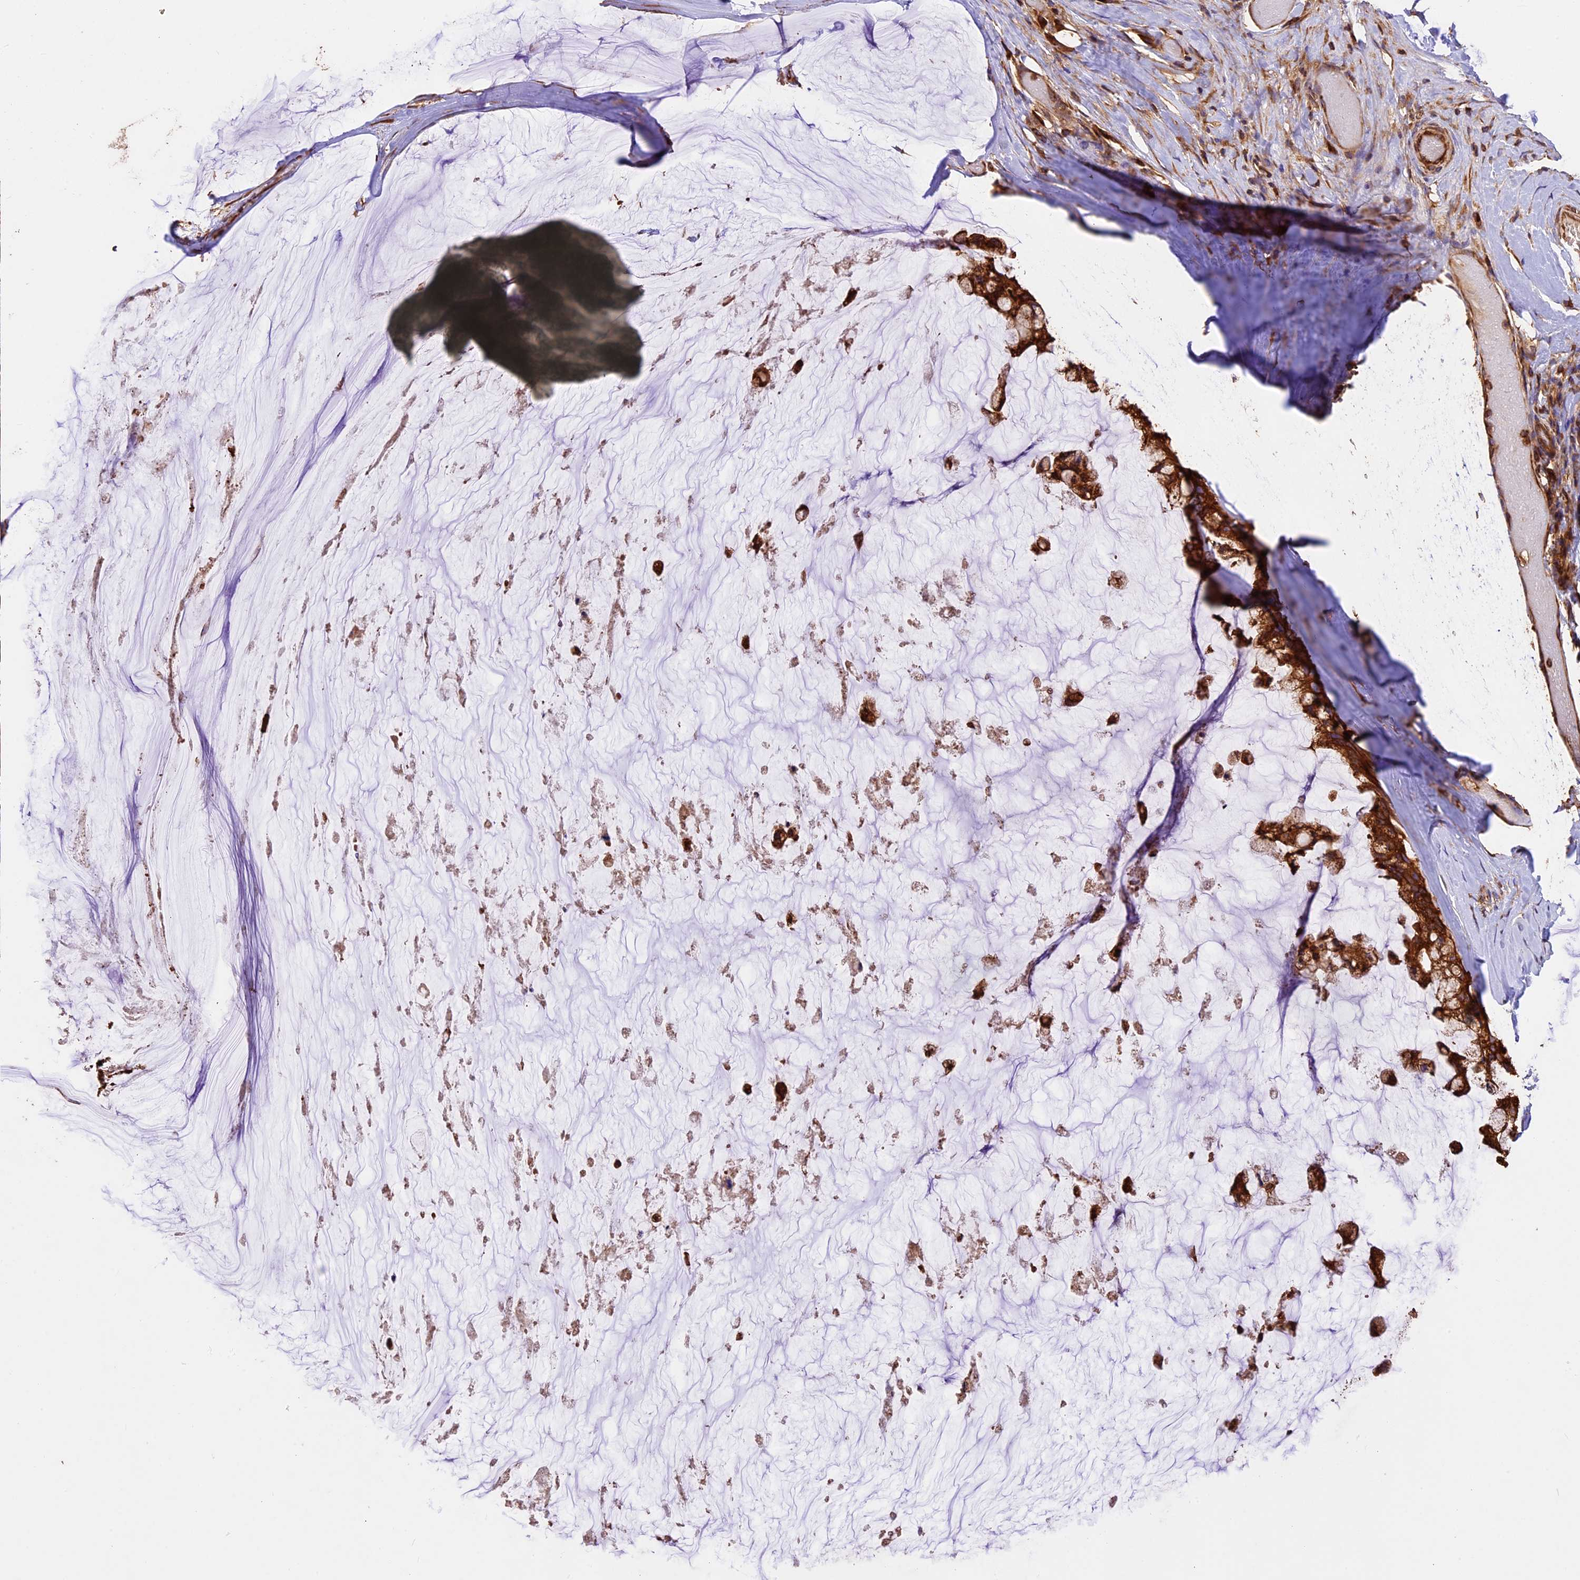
{"staining": {"intensity": "strong", "quantity": ">75%", "location": "cytoplasmic/membranous"}, "tissue": "ovarian cancer", "cell_type": "Tumor cells", "image_type": "cancer", "snomed": [{"axis": "morphology", "description": "Cystadenocarcinoma, mucinous, NOS"}, {"axis": "topography", "description": "Ovary"}], "caption": "High-magnification brightfield microscopy of ovarian cancer stained with DAB (3,3'-diaminobenzidine) (brown) and counterstained with hematoxylin (blue). tumor cells exhibit strong cytoplasmic/membranous expression is seen in about>75% of cells.", "gene": "KARS1", "patient": {"sex": "female", "age": 39}}